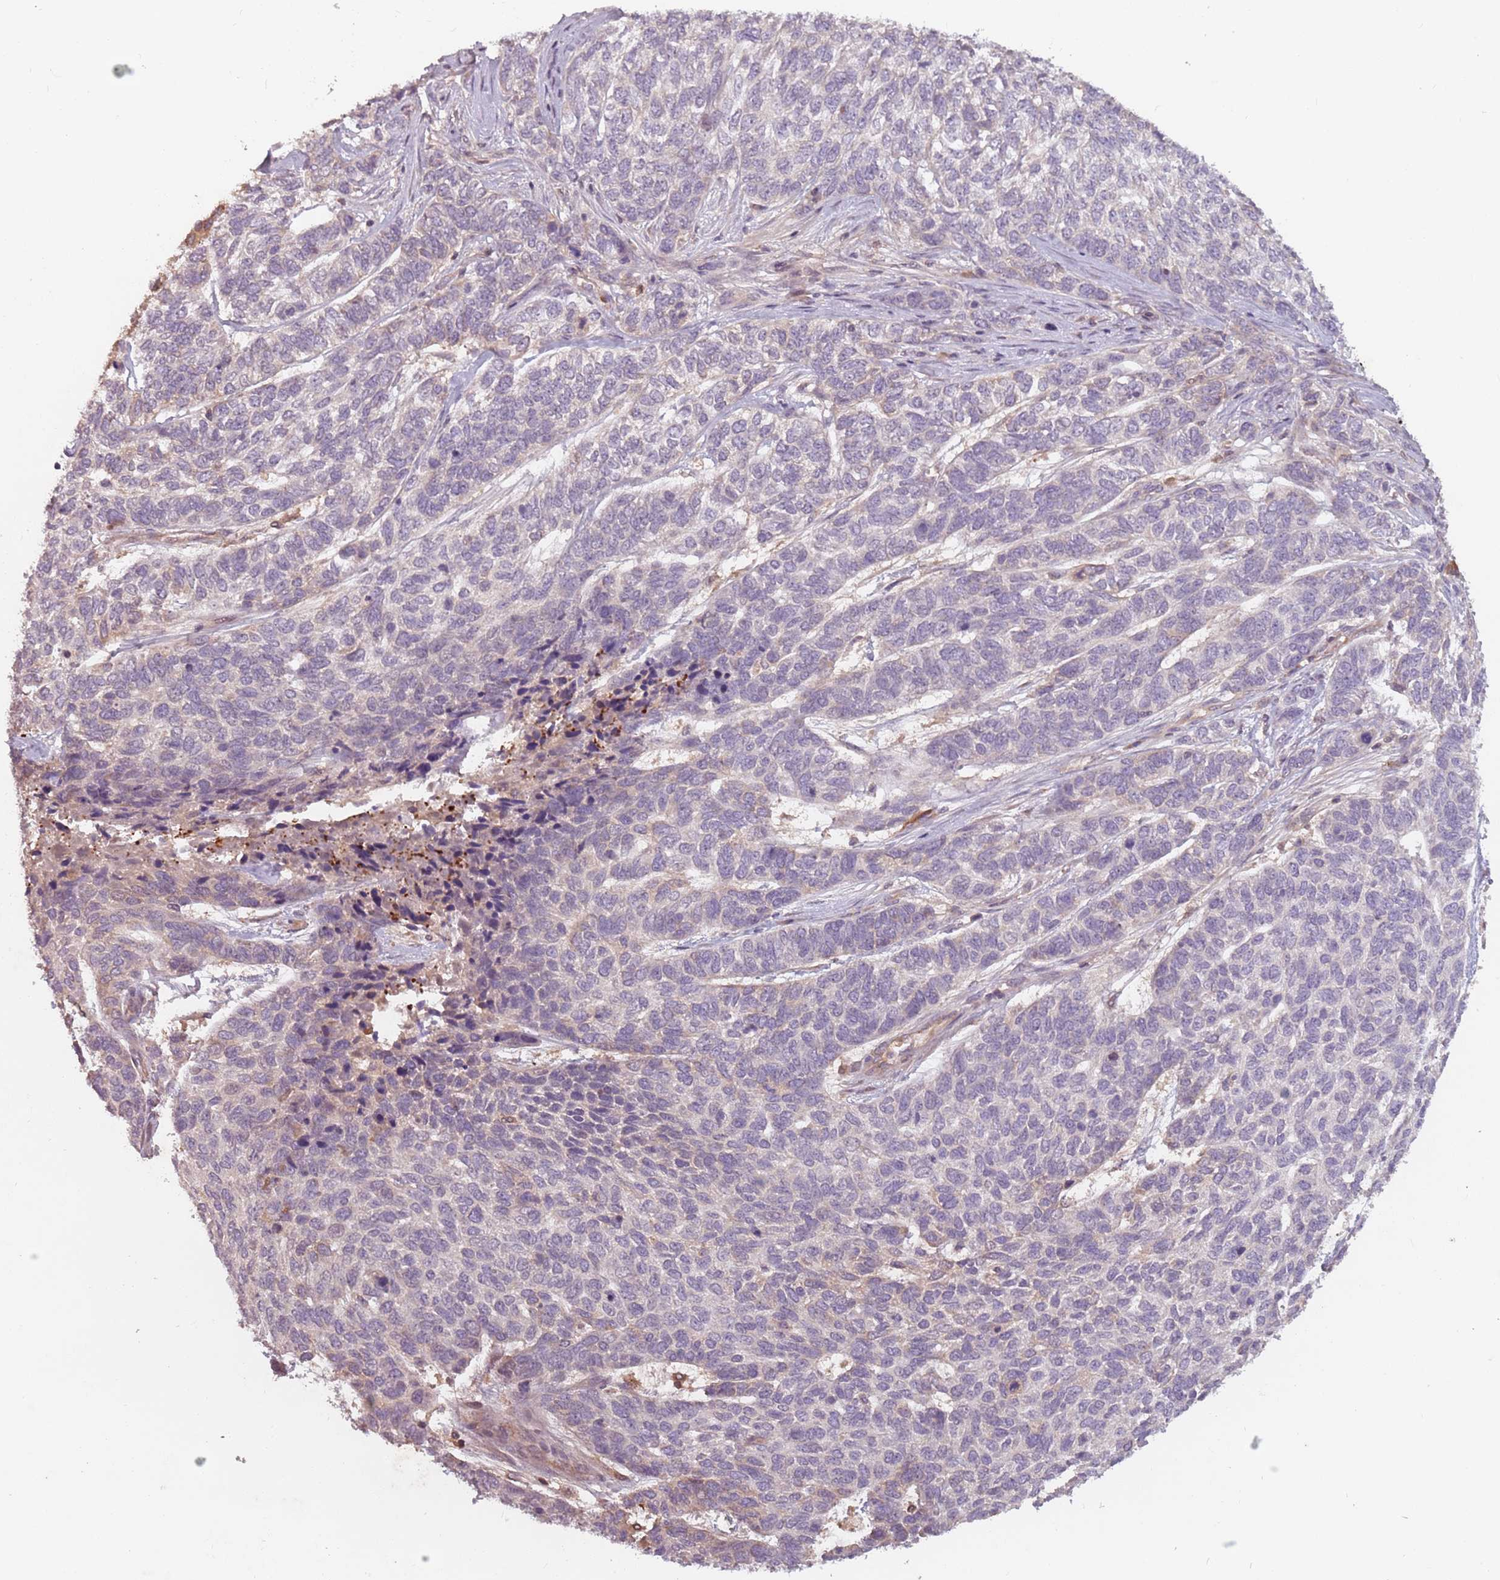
{"staining": {"intensity": "negative", "quantity": "none", "location": "none"}, "tissue": "skin cancer", "cell_type": "Tumor cells", "image_type": "cancer", "snomed": [{"axis": "morphology", "description": "Basal cell carcinoma"}, {"axis": "topography", "description": "Skin"}], "caption": "Immunohistochemistry (IHC) micrograph of skin cancer (basal cell carcinoma) stained for a protein (brown), which displays no positivity in tumor cells. The staining was performed using DAB to visualize the protein expression in brown, while the nuclei were stained in blue with hematoxylin (Magnification: 20x).", "gene": "GPR180", "patient": {"sex": "female", "age": 65}}